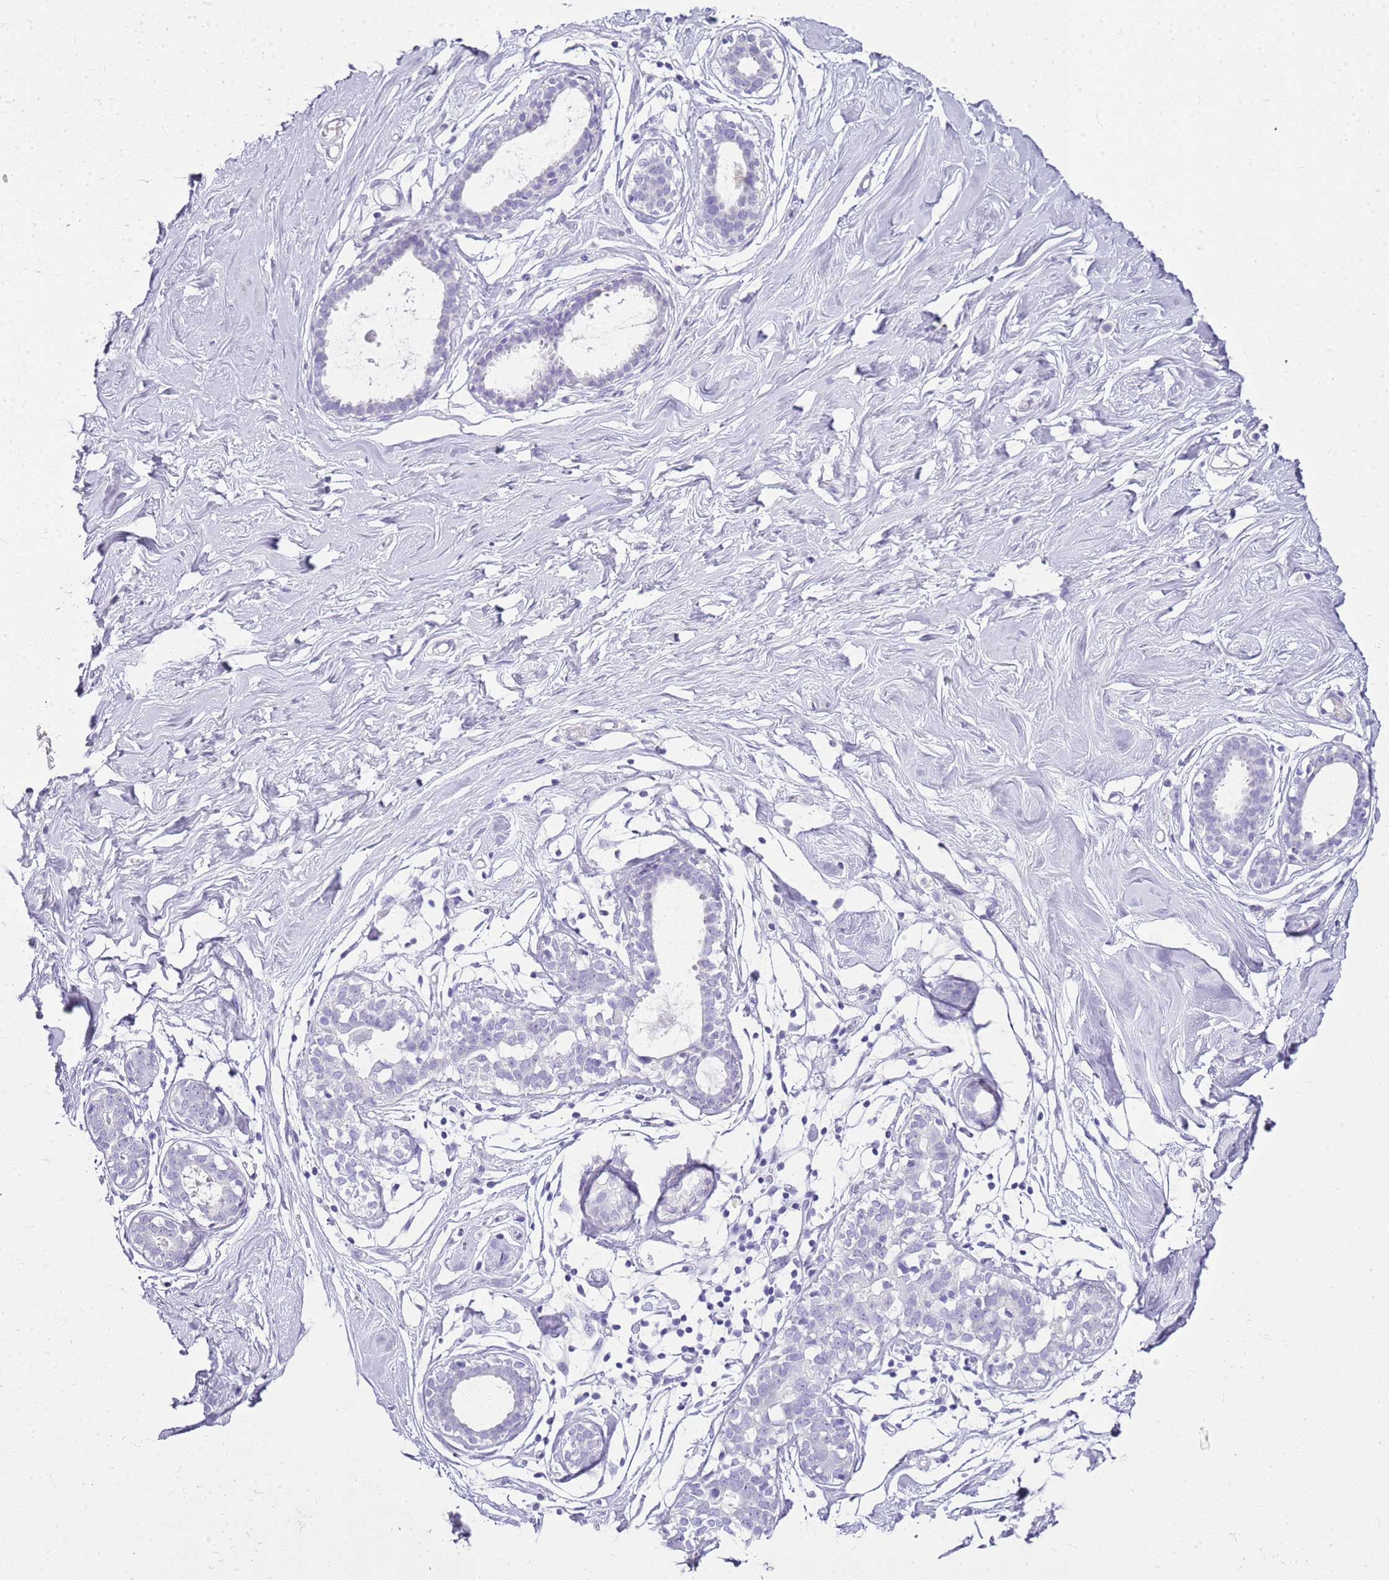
{"staining": {"intensity": "negative", "quantity": "none", "location": "none"}, "tissue": "breast", "cell_type": "Adipocytes", "image_type": "normal", "snomed": [{"axis": "morphology", "description": "Normal tissue, NOS"}, {"axis": "morphology", "description": "Adenoma, NOS"}, {"axis": "topography", "description": "Breast"}], "caption": "High magnification brightfield microscopy of normal breast stained with DAB (3,3'-diaminobenzidine) (brown) and counterstained with hematoxylin (blue): adipocytes show no significant staining. (DAB (3,3'-diaminobenzidine) immunohistochemistry visualized using brightfield microscopy, high magnification).", "gene": "CA8", "patient": {"sex": "female", "age": 23}}